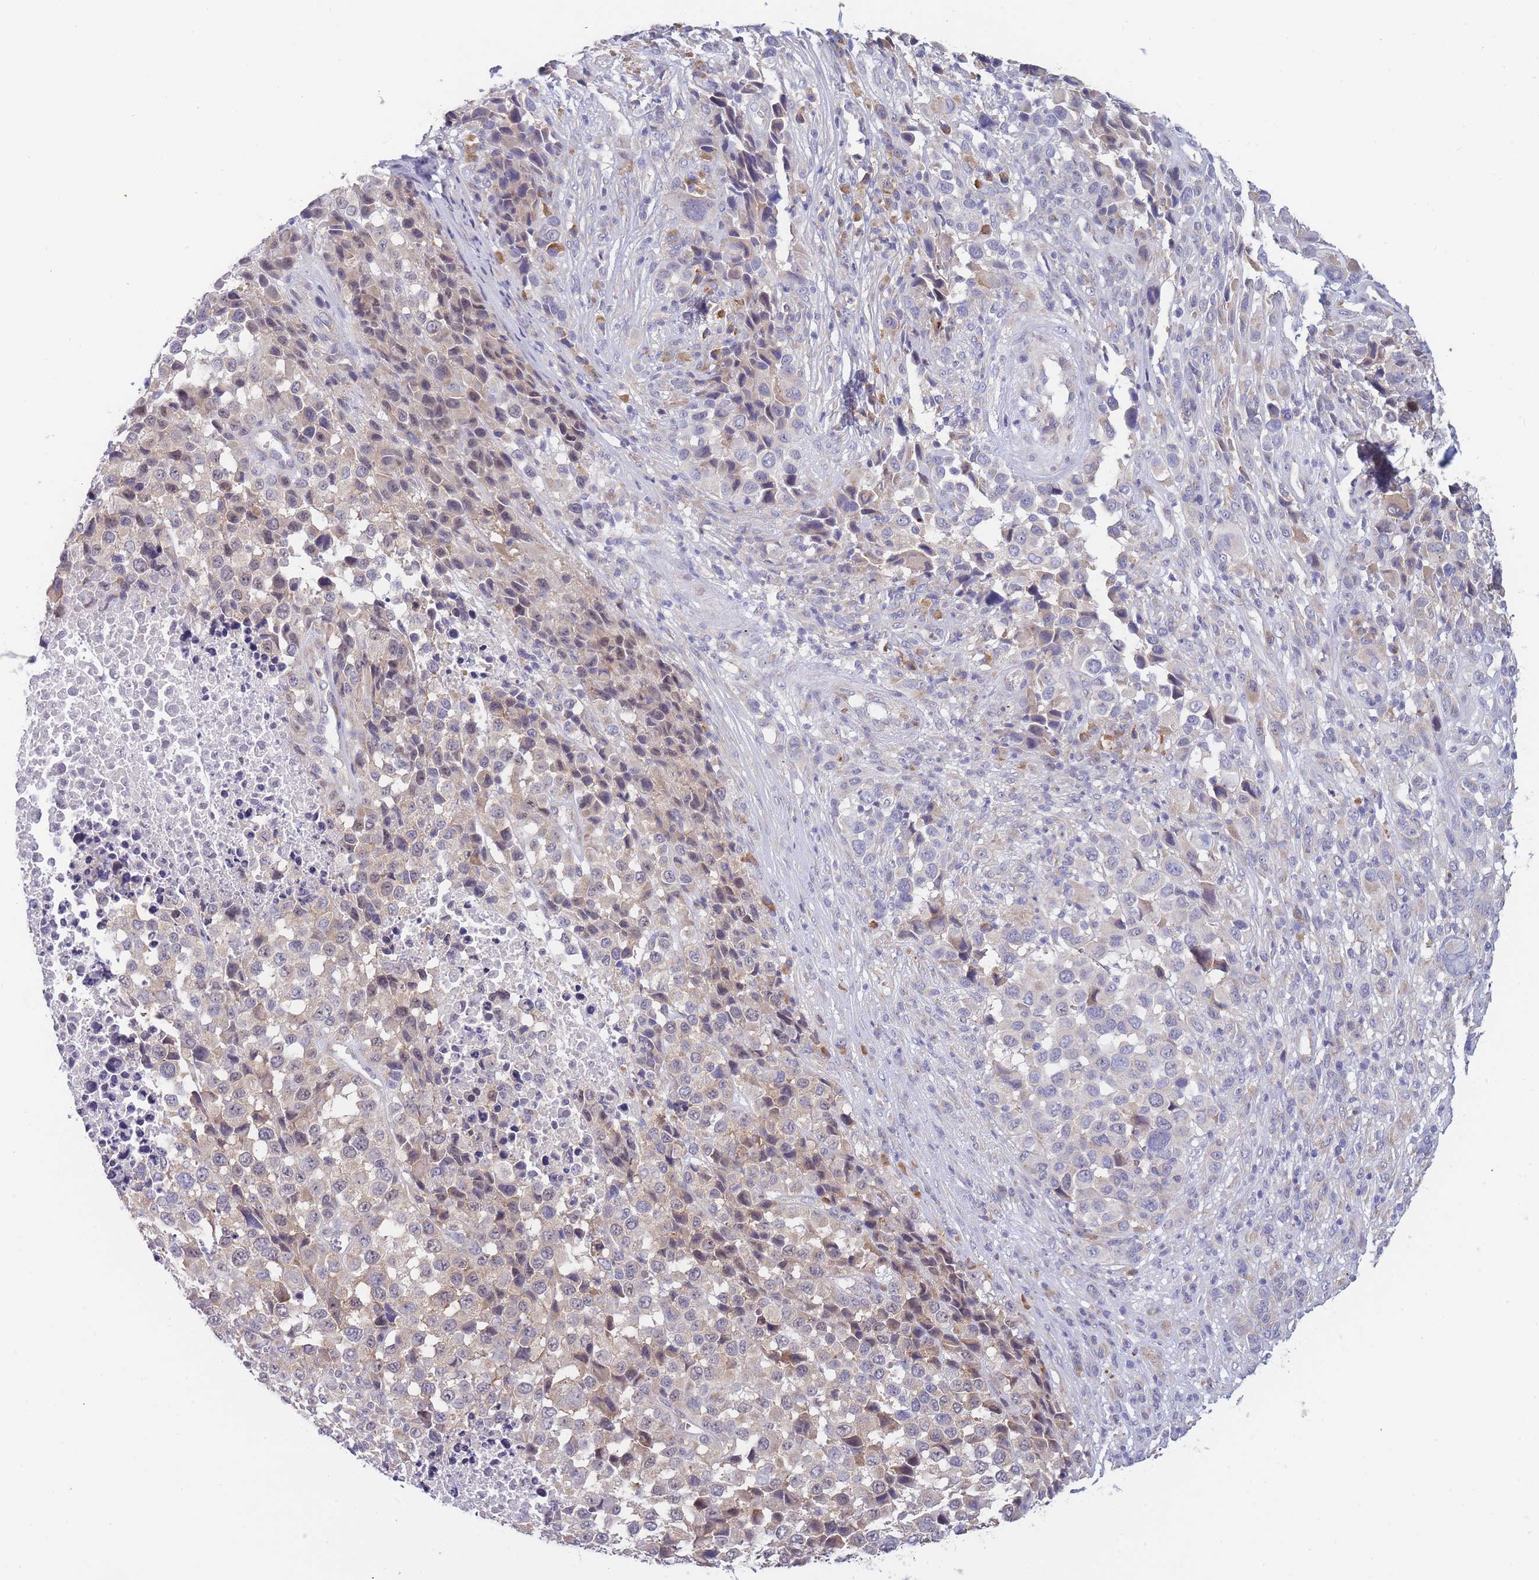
{"staining": {"intensity": "weak", "quantity": "<25%", "location": "cytoplasmic/membranous"}, "tissue": "melanoma", "cell_type": "Tumor cells", "image_type": "cancer", "snomed": [{"axis": "morphology", "description": "Malignant melanoma, NOS"}, {"axis": "topography", "description": "Skin of trunk"}], "caption": "An image of human melanoma is negative for staining in tumor cells.", "gene": "NDUFAF6", "patient": {"sex": "male", "age": 71}}